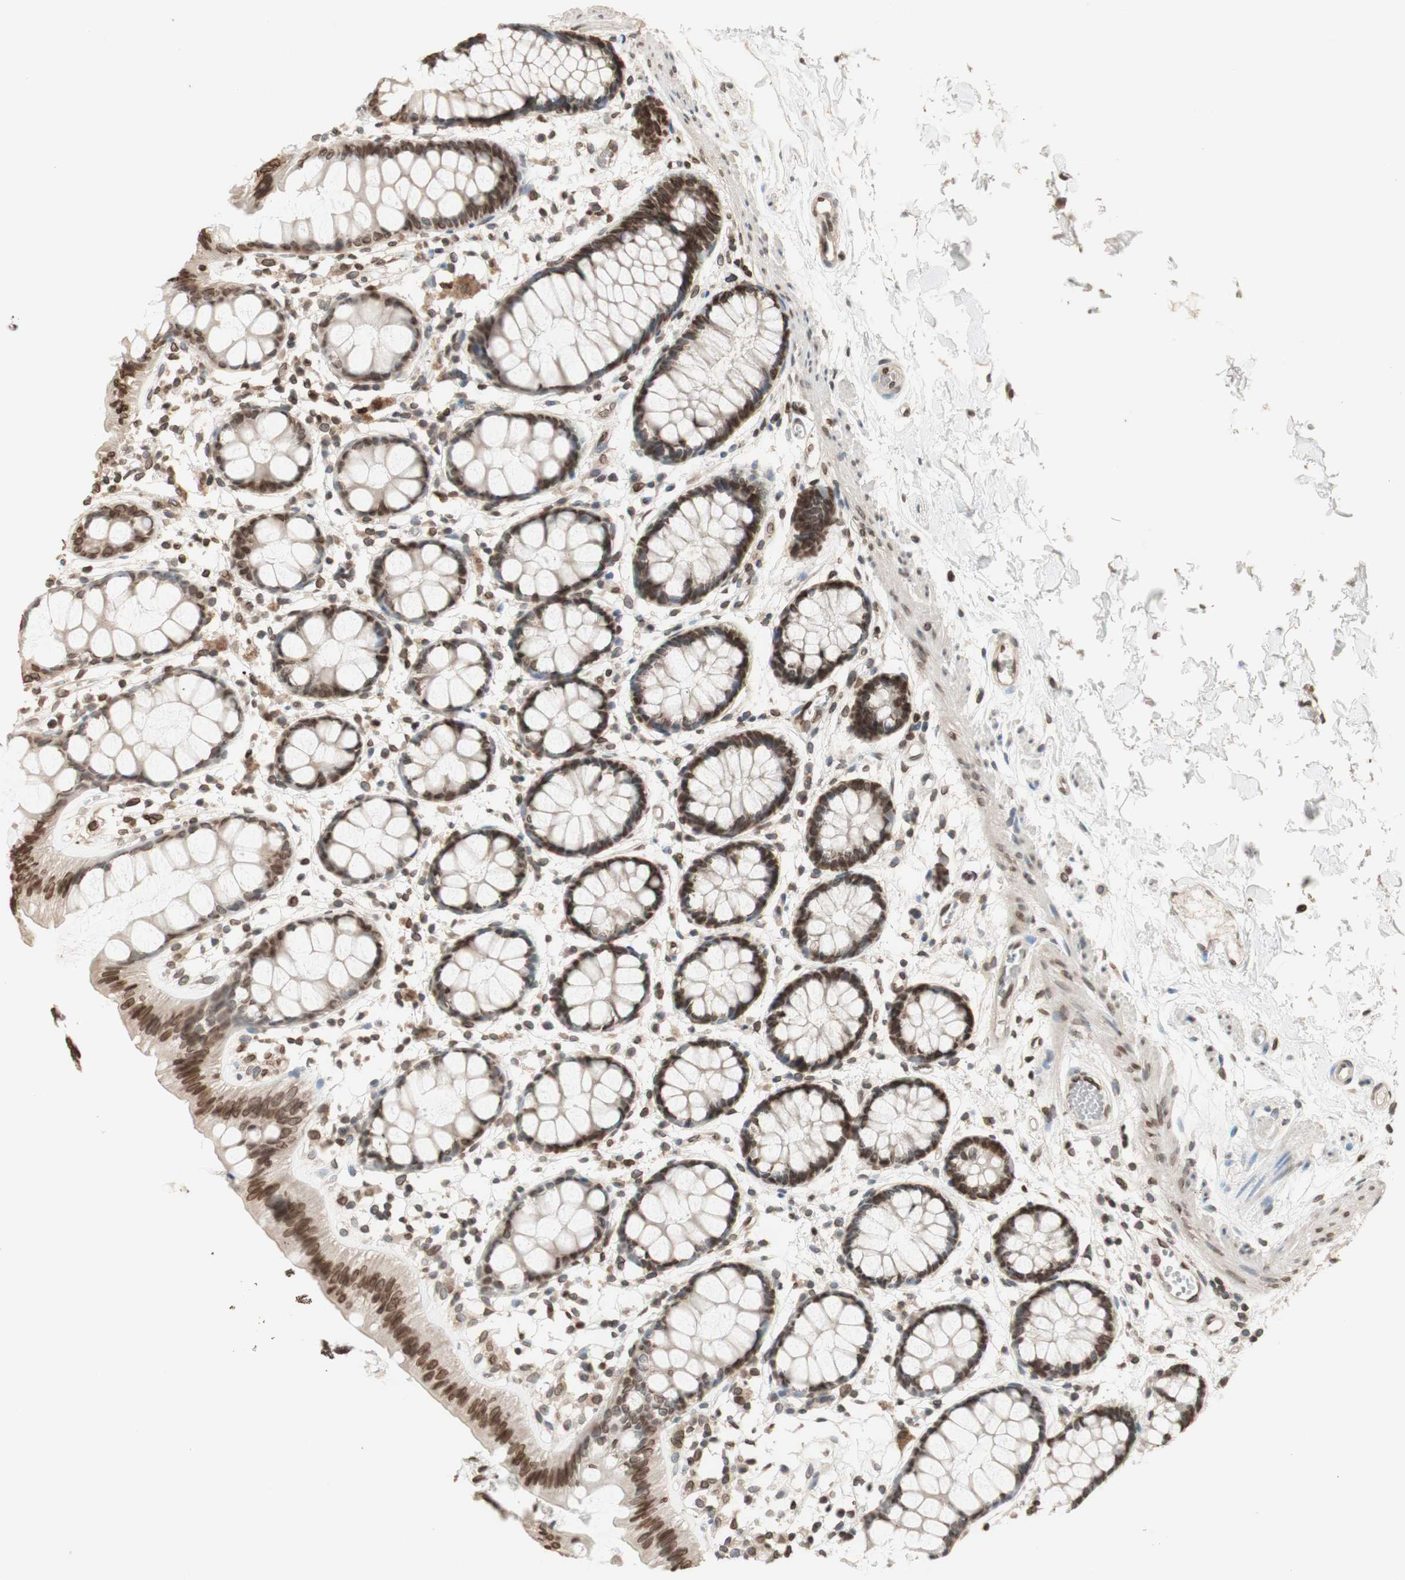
{"staining": {"intensity": "moderate", "quantity": ">75%", "location": "cytoplasmic/membranous,nuclear"}, "tissue": "rectum", "cell_type": "Glandular cells", "image_type": "normal", "snomed": [{"axis": "morphology", "description": "Normal tissue, NOS"}, {"axis": "topography", "description": "Rectum"}], "caption": "A brown stain shows moderate cytoplasmic/membranous,nuclear expression of a protein in glandular cells of benign rectum.", "gene": "TMPO", "patient": {"sex": "female", "age": 66}}